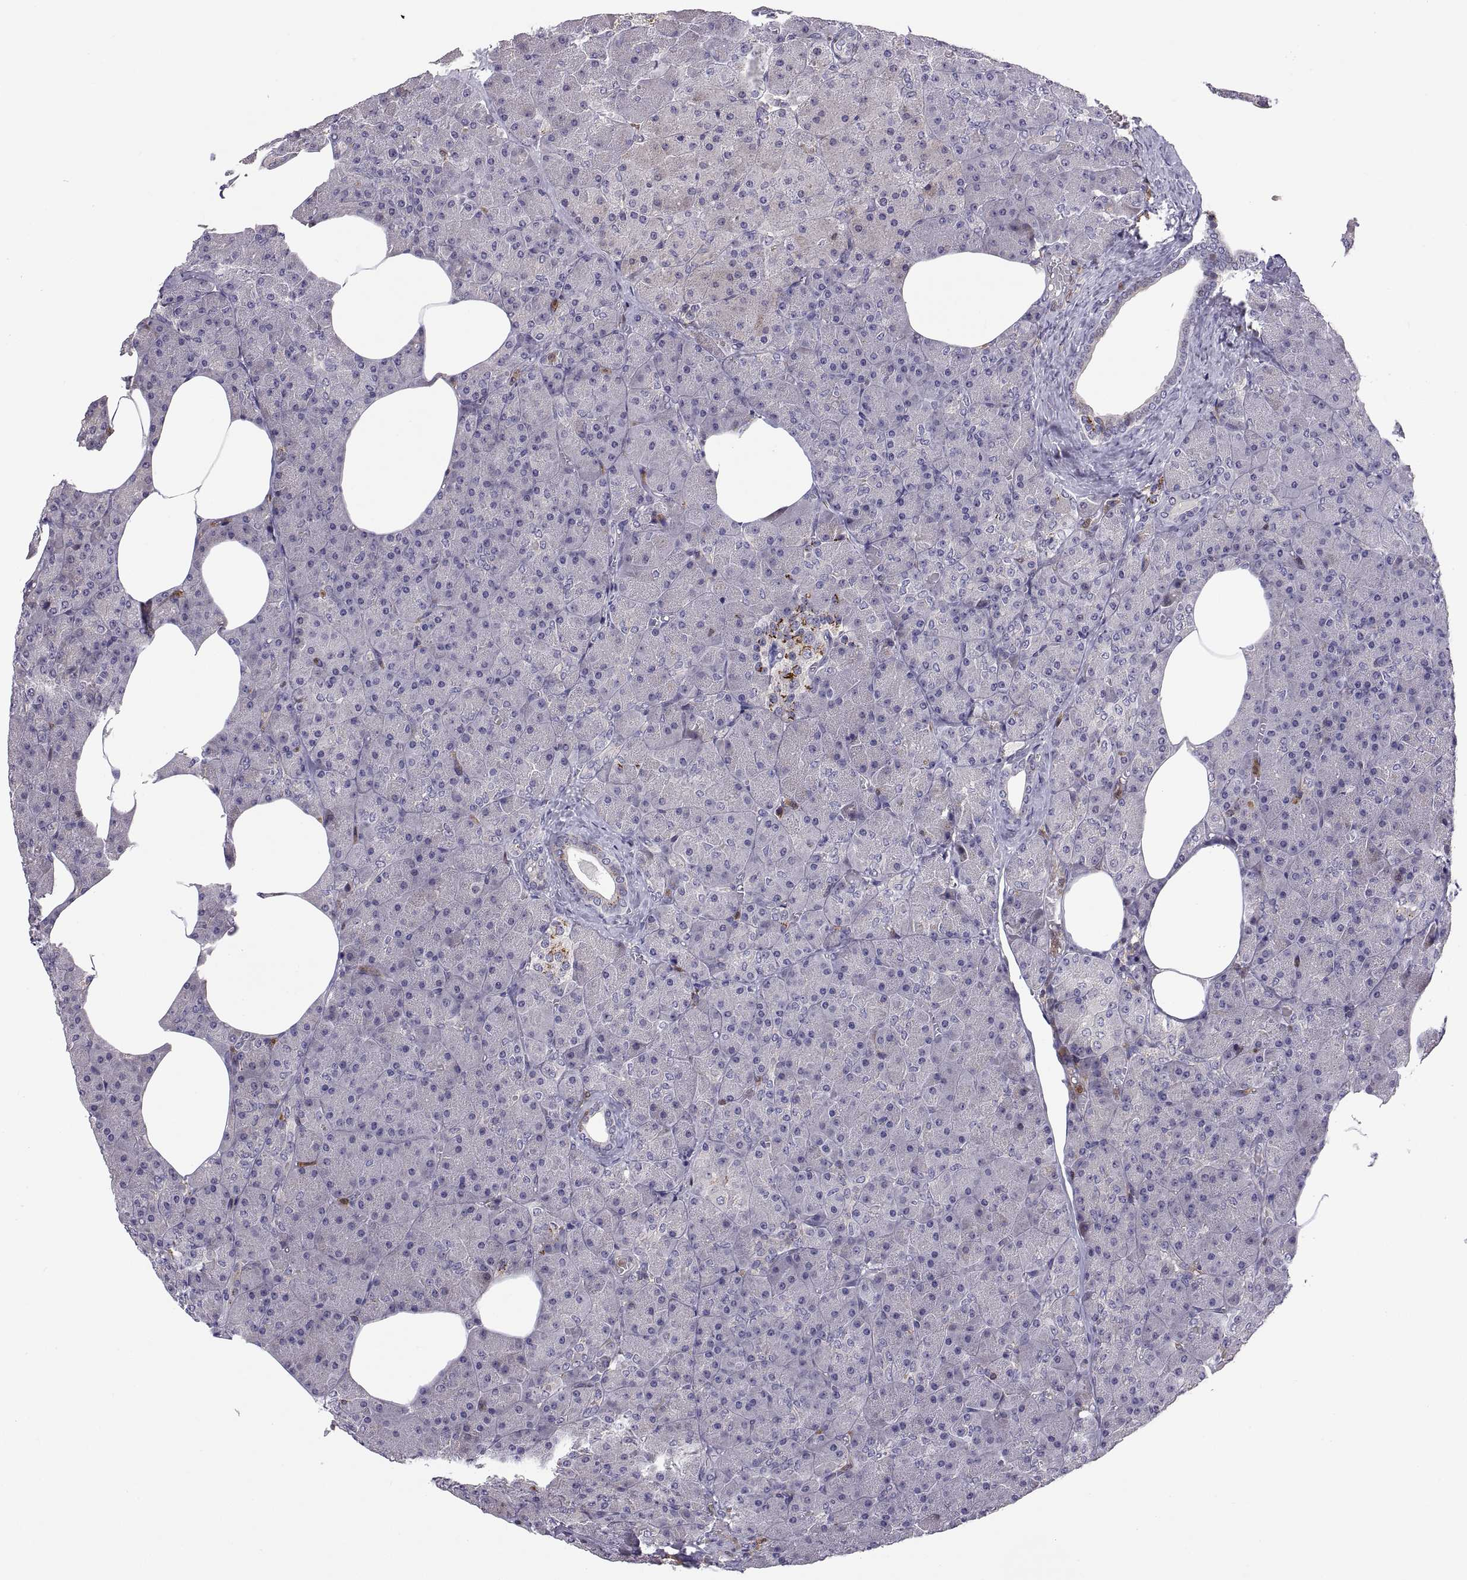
{"staining": {"intensity": "strong", "quantity": "<25%", "location": "cytoplasmic/membranous"}, "tissue": "pancreas", "cell_type": "Exocrine glandular cells", "image_type": "normal", "snomed": [{"axis": "morphology", "description": "Normal tissue, NOS"}, {"axis": "topography", "description": "Pancreas"}], "caption": "This image reveals benign pancreas stained with immunohistochemistry (IHC) to label a protein in brown. The cytoplasmic/membranous of exocrine glandular cells show strong positivity for the protein. Nuclei are counter-stained blue.", "gene": "ACAP1", "patient": {"sex": "female", "age": 45}}